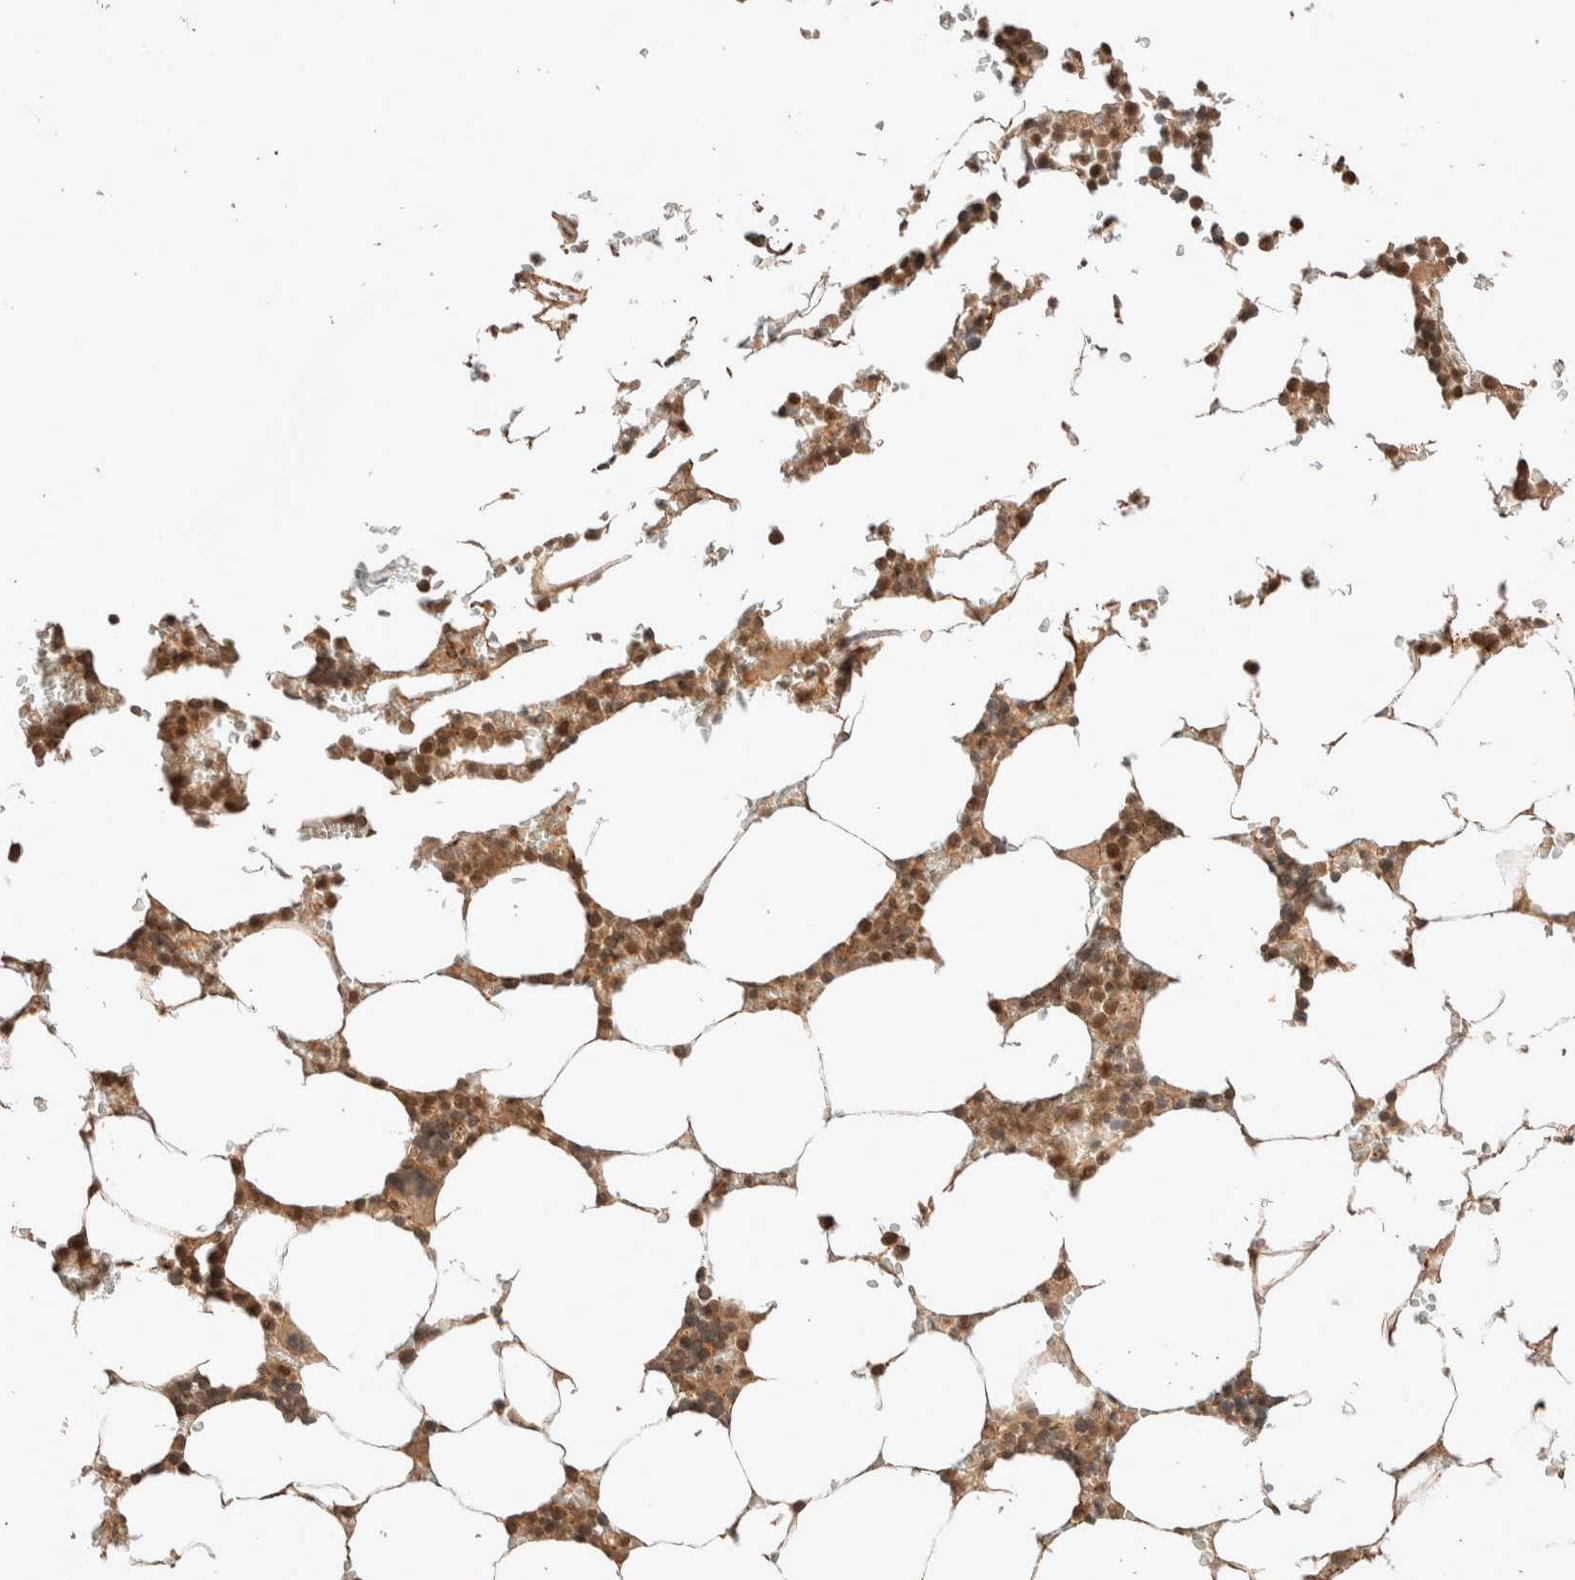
{"staining": {"intensity": "moderate", "quantity": ">75%", "location": "cytoplasmic/membranous,nuclear"}, "tissue": "bone marrow", "cell_type": "Hematopoietic cells", "image_type": "normal", "snomed": [{"axis": "morphology", "description": "Normal tissue, NOS"}, {"axis": "topography", "description": "Bone marrow"}], "caption": "Immunohistochemistry (DAB) staining of unremarkable bone marrow exhibits moderate cytoplasmic/membranous,nuclear protein staining in approximately >75% of hematopoietic cells. The protein is stained brown, and the nuclei are stained in blue (DAB (3,3'-diaminobenzidine) IHC with brightfield microscopy, high magnification).", "gene": "THRA", "patient": {"sex": "male", "age": 70}}